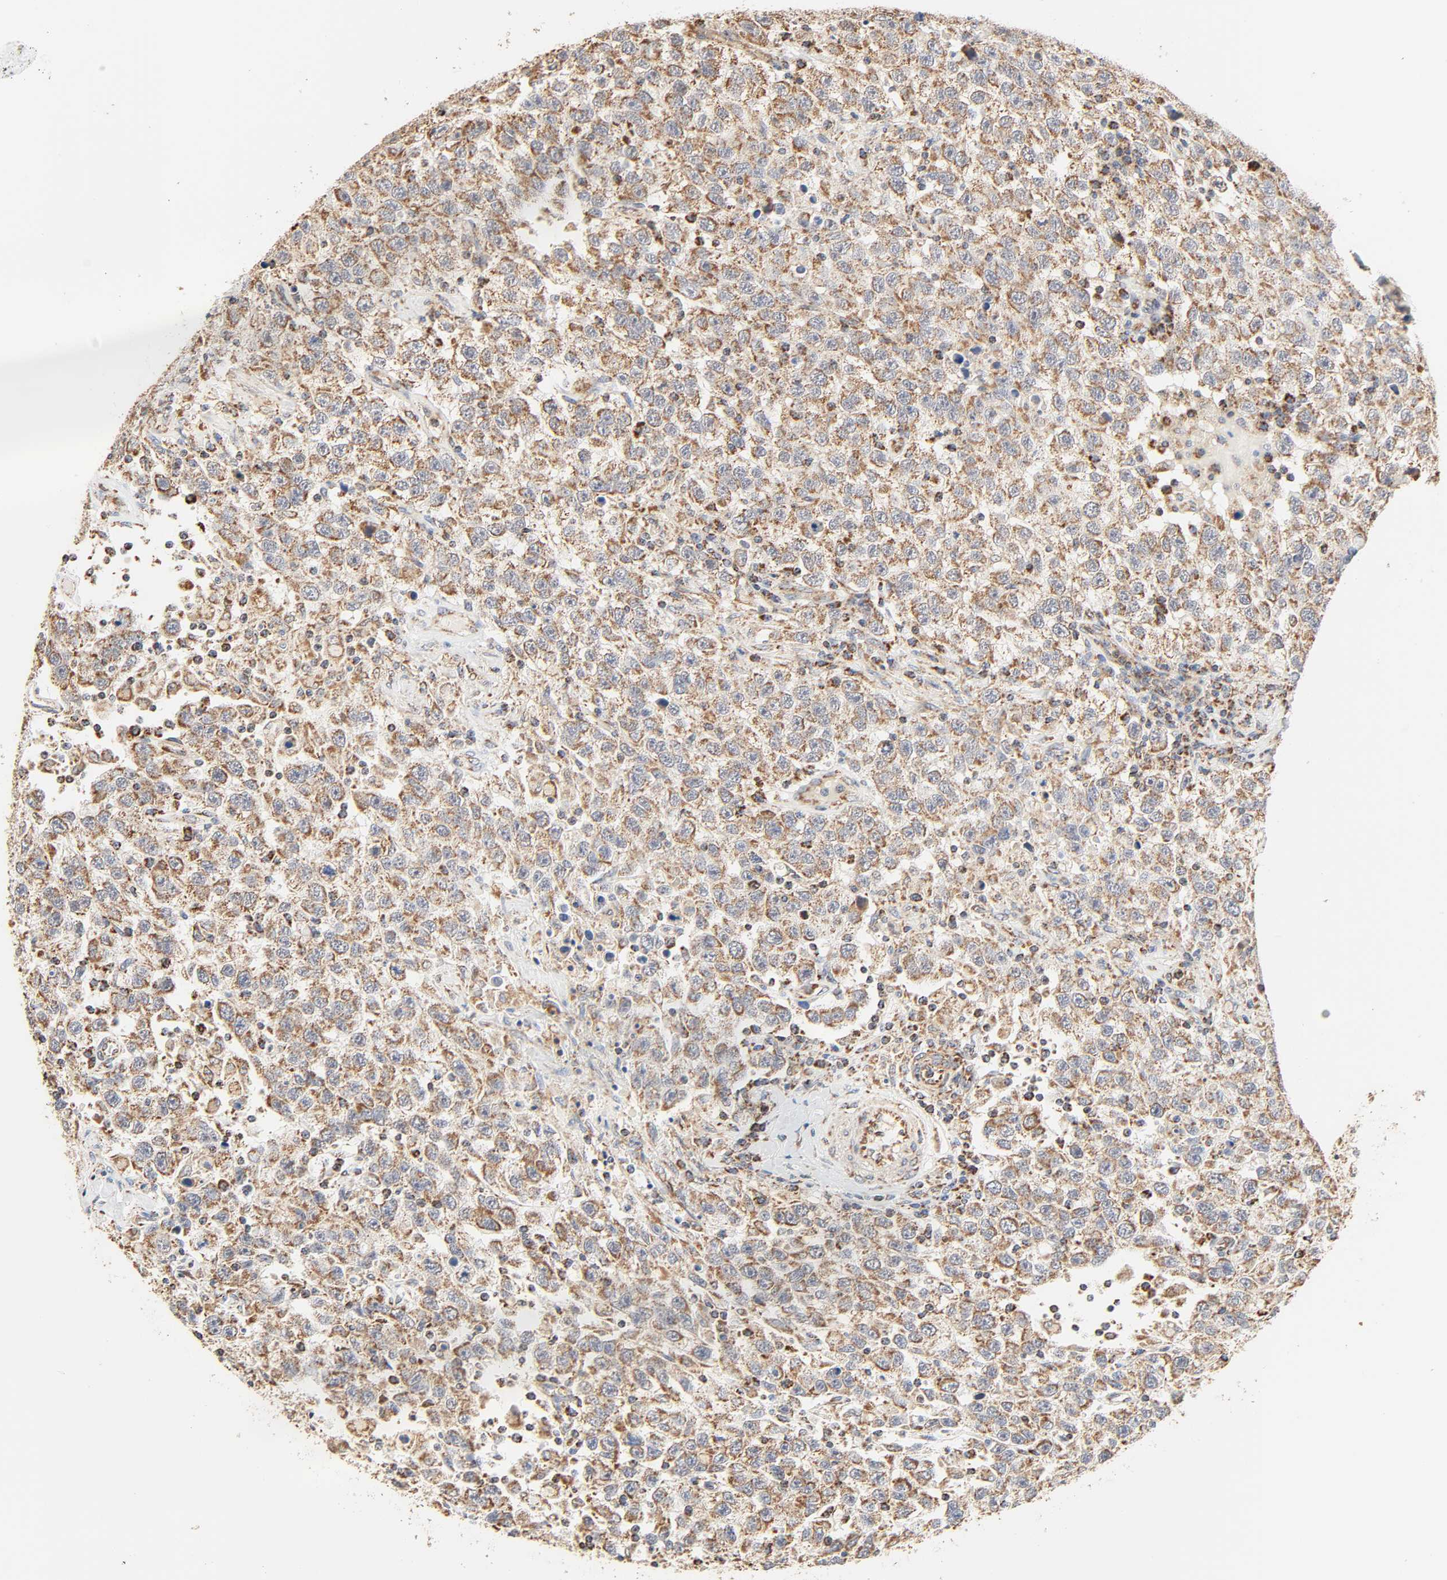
{"staining": {"intensity": "moderate", "quantity": ">75%", "location": "cytoplasmic/membranous"}, "tissue": "testis cancer", "cell_type": "Tumor cells", "image_type": "cancer", "snomed": [{"axis": "morphology", "description": "Seminoma, NOS"}, {"axis": "topography", "description": "Testis"}], "caption": "Human testis seminoma stained with a protein marker displays moderate staining in tumor cells.", "gene": "ZMAT5", "patient": {"sex": "male", "age": 41}}